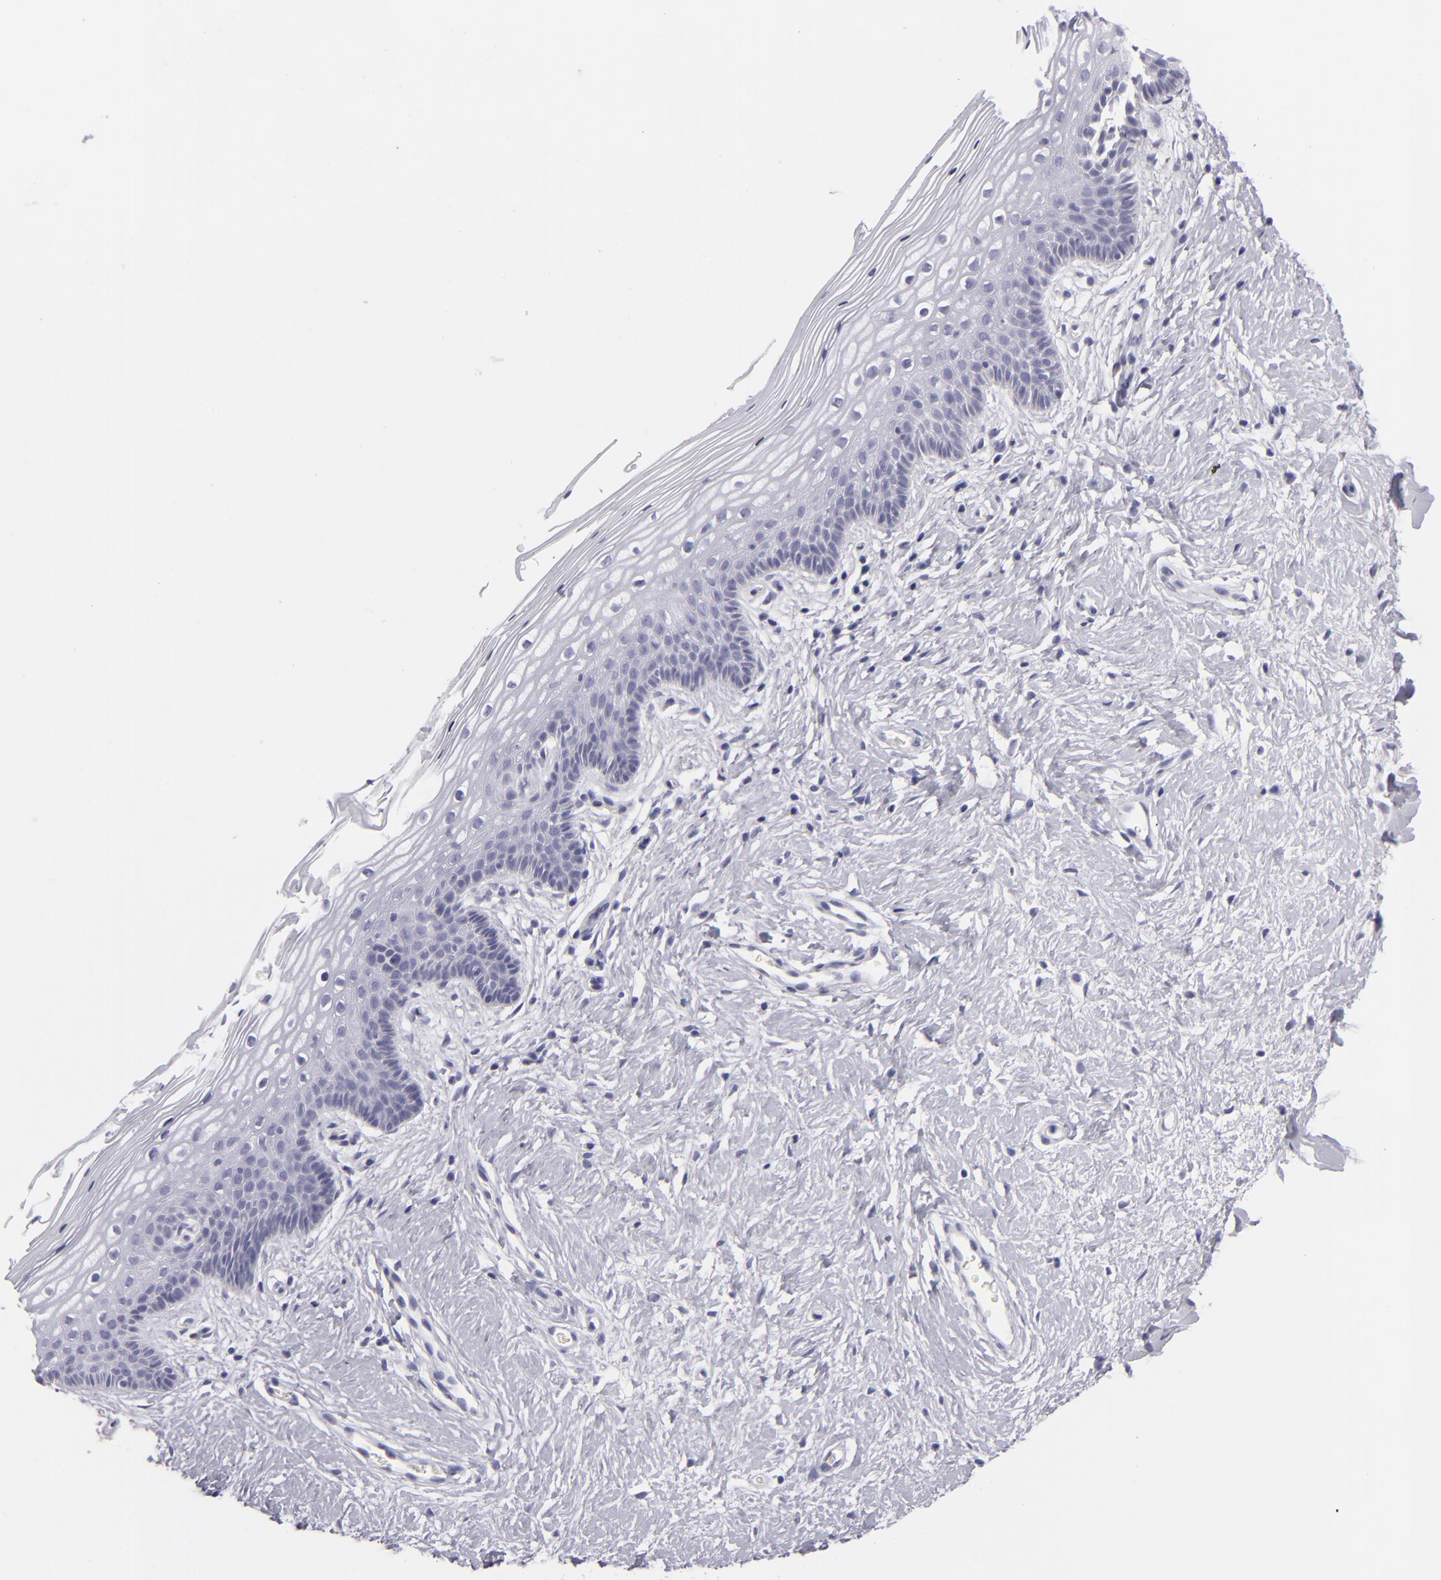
{"staining": {"intensity": "negative", "quantity": "none", "location": "none"}, "tissue": "vagina", "cell_type": "Squamous epithelial cells", "image_type": "normal", "snomed": [{"axis": "morphology", "description": "Normal tissue, NOS"}, {"axis": "topography", "description": "Vagina"}], "caption": "Immunohistochemical staining of normal human vagina demonstrates no significant expression in squamous epithelial cells.", "gene": "VIL1", "patient": {"sex": "female", "age": 46}}